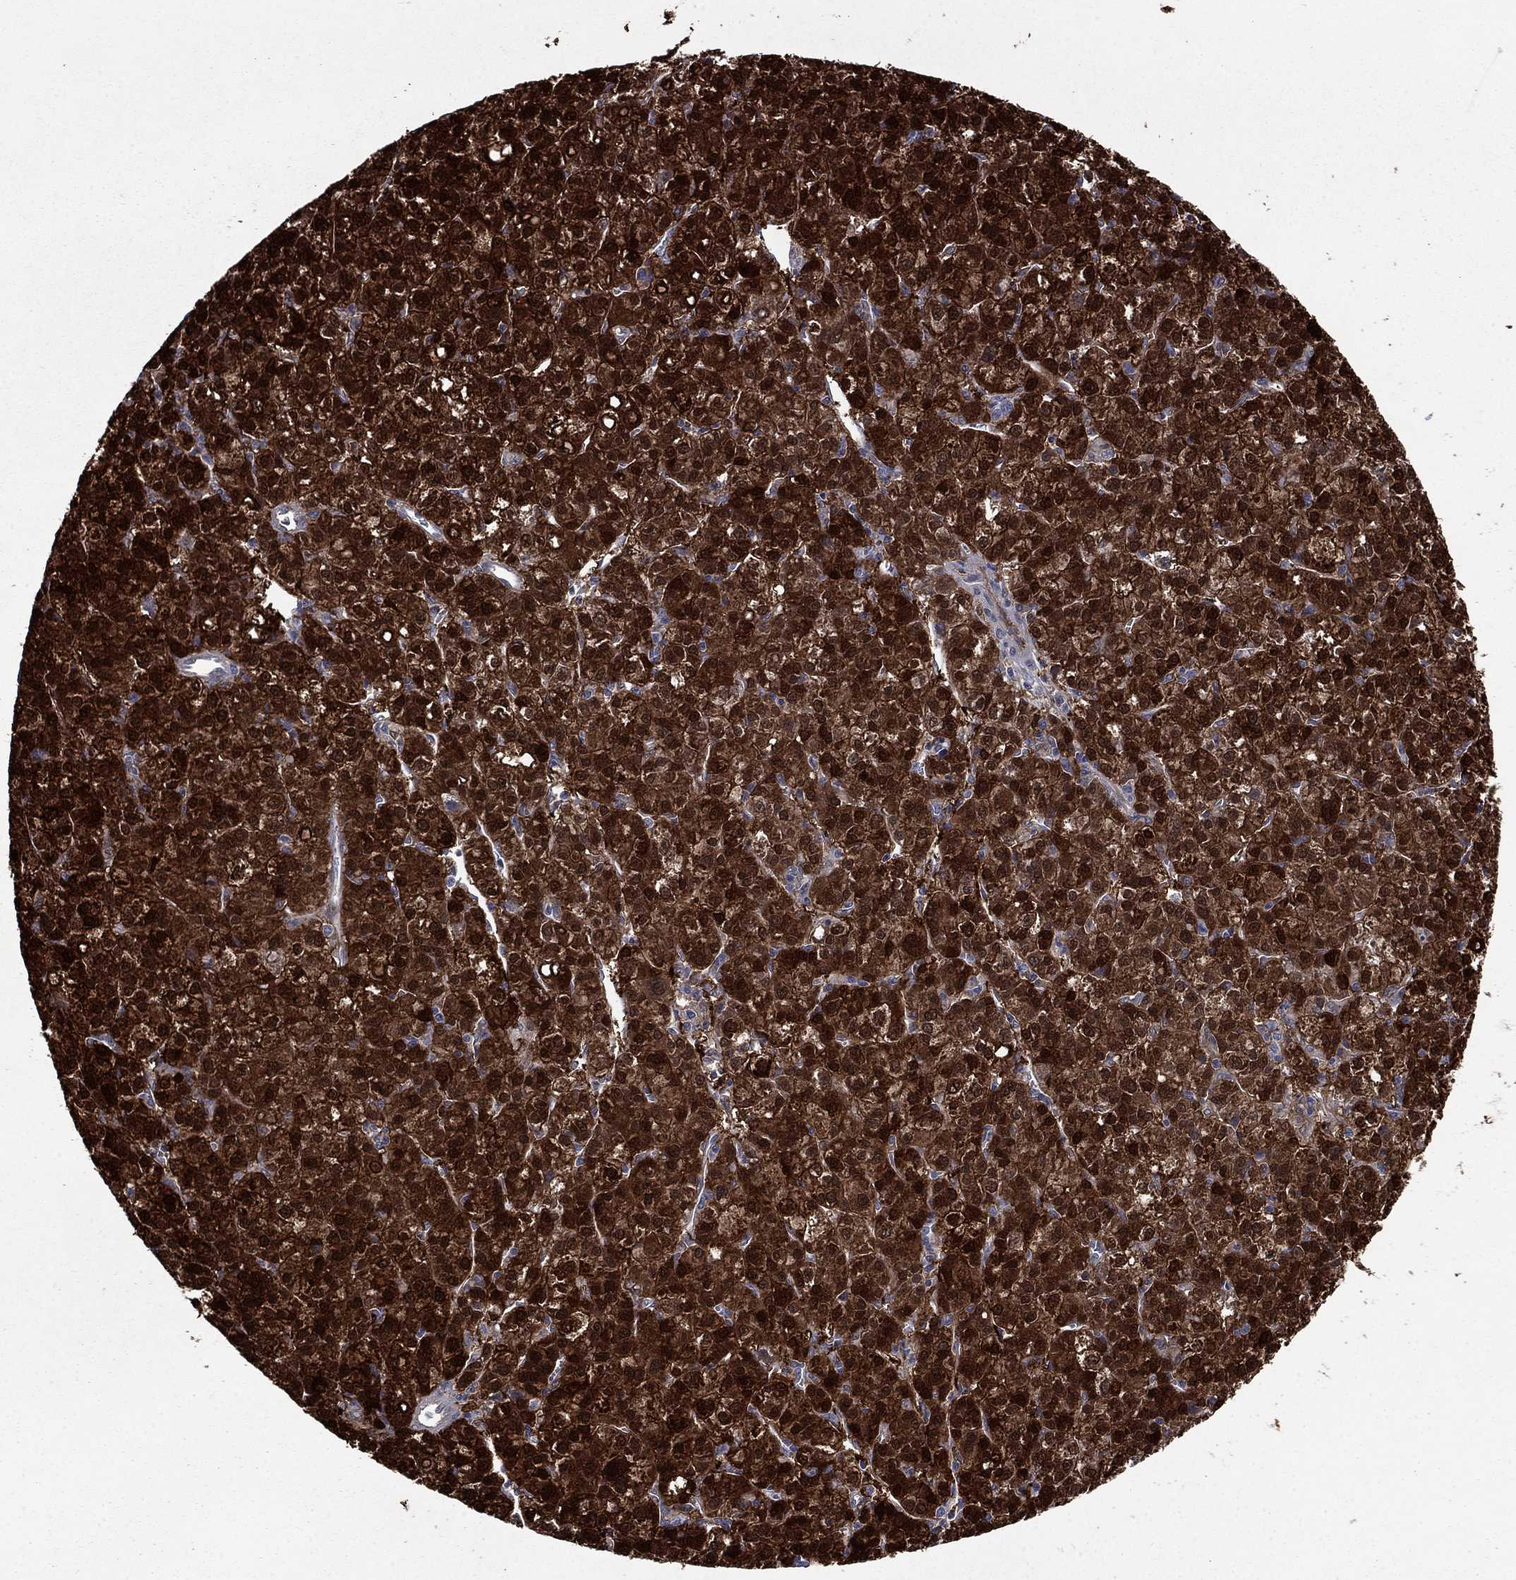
{"staining": {"intensity": "strong", "quantity": ">75%", "location": "cytoplasmic/membranous,nuclear"}, "tissue": "liver cancer", "cell_type": "Tumor cells", "image_type": "cancer", "snomed": [{"axis": "morphology", "description": "Carcinoma, Hepatocellular, NOS"}, {"axis": "topography", "description": "Liver"}], "caption": "Liver cancer was stained to show a protein in brown. There is high levels of strong cytoplasmic/membranous and nuclear expression in about >75% of tumor cells.", "gene": "CBR1", "patient": {"sex": "female", "age": 60}}